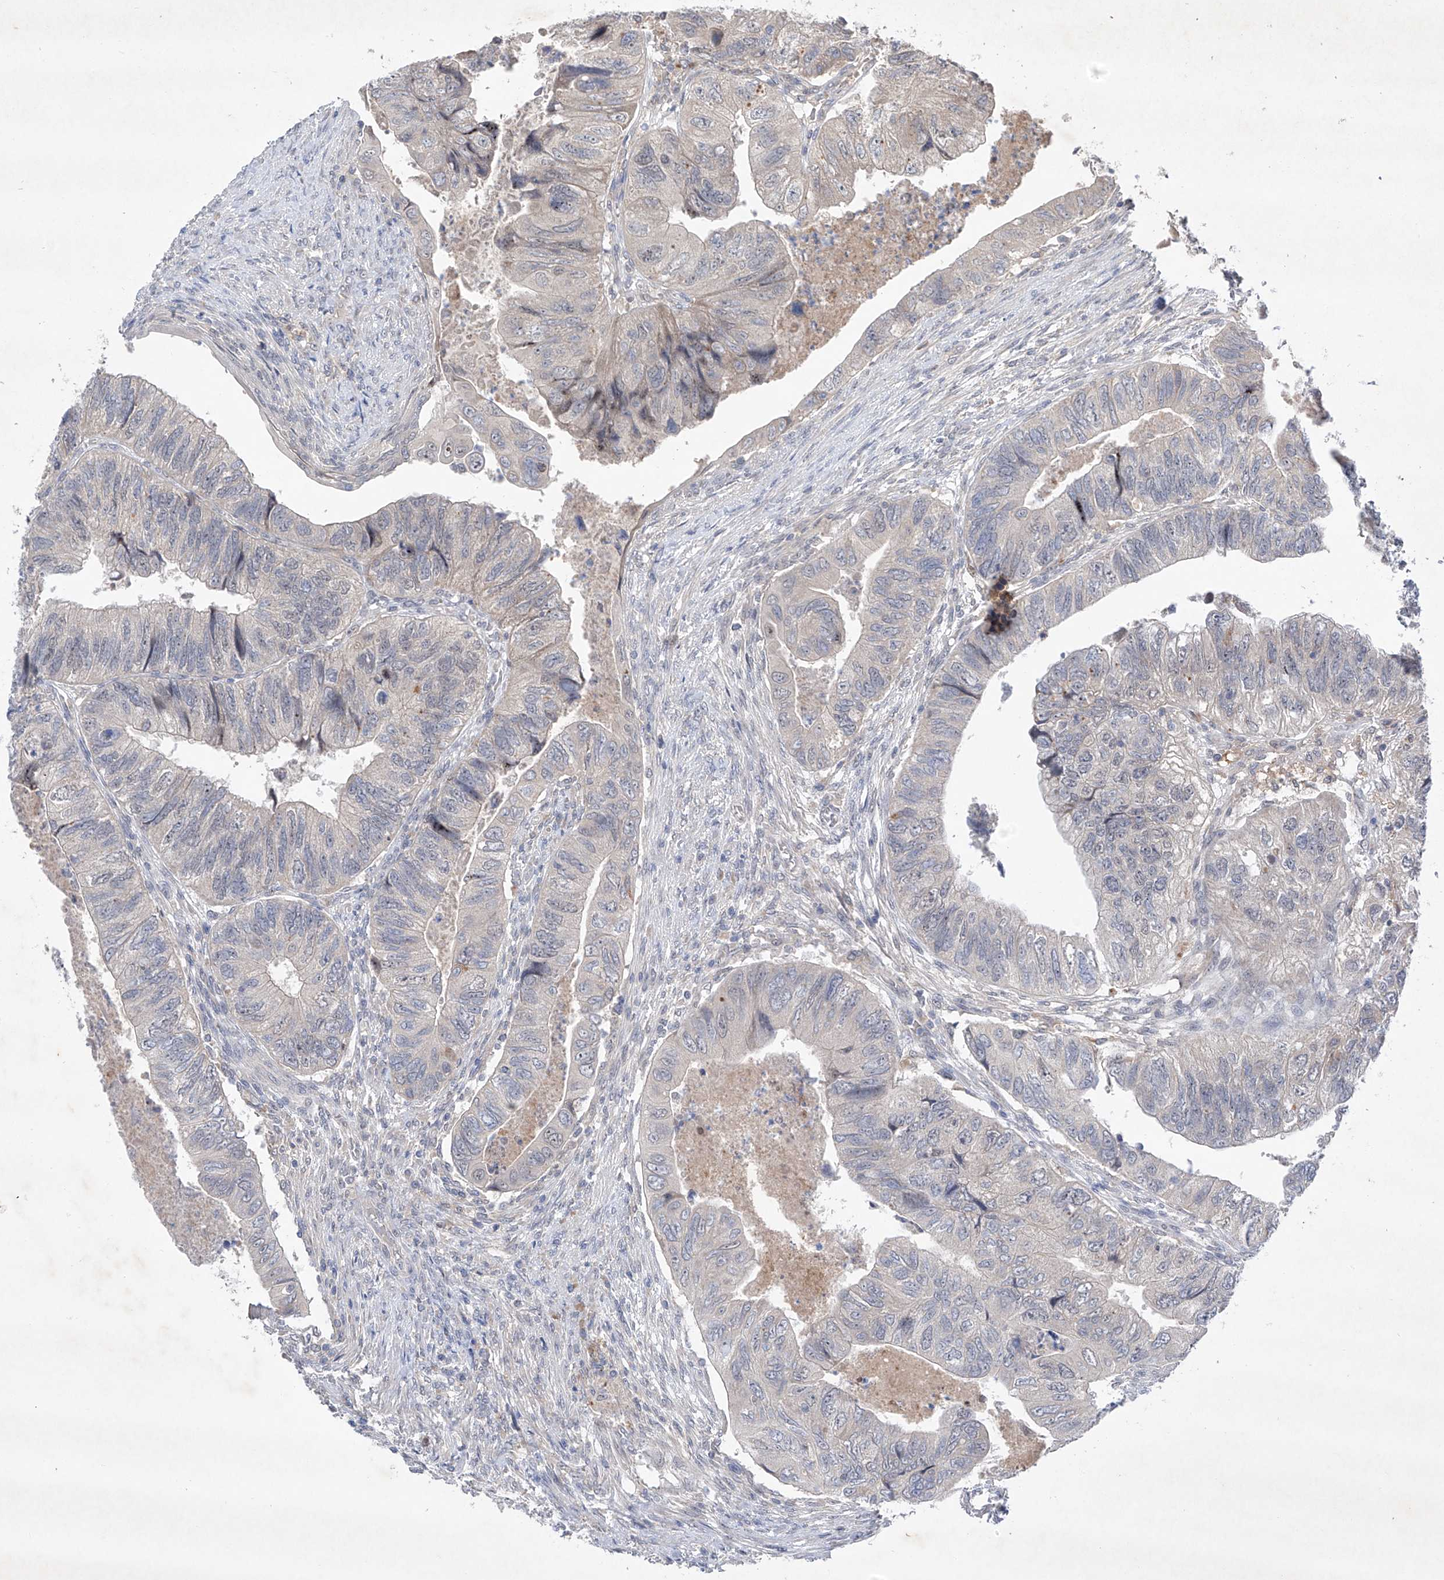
{"staining": {"intensity": "negative", "quantity": "none", "location": "none"}, "tissue": "colorectal cancer", "cell_type": "Tumor cells", "image_type": "cancer", "snomed": [{"axis": "morphology", "description": "Adenocarcinoma, NOS"}, {"axis": "topography", "description": "Rectum"}], "caption": "Adenocarcinoma (colorectal) stained for a protein using immunohistochemistry (IHC) demonstrates no staining tumor cells.", "gene": "FAM135A", "patient": {"sex": "male", "age": 63}}